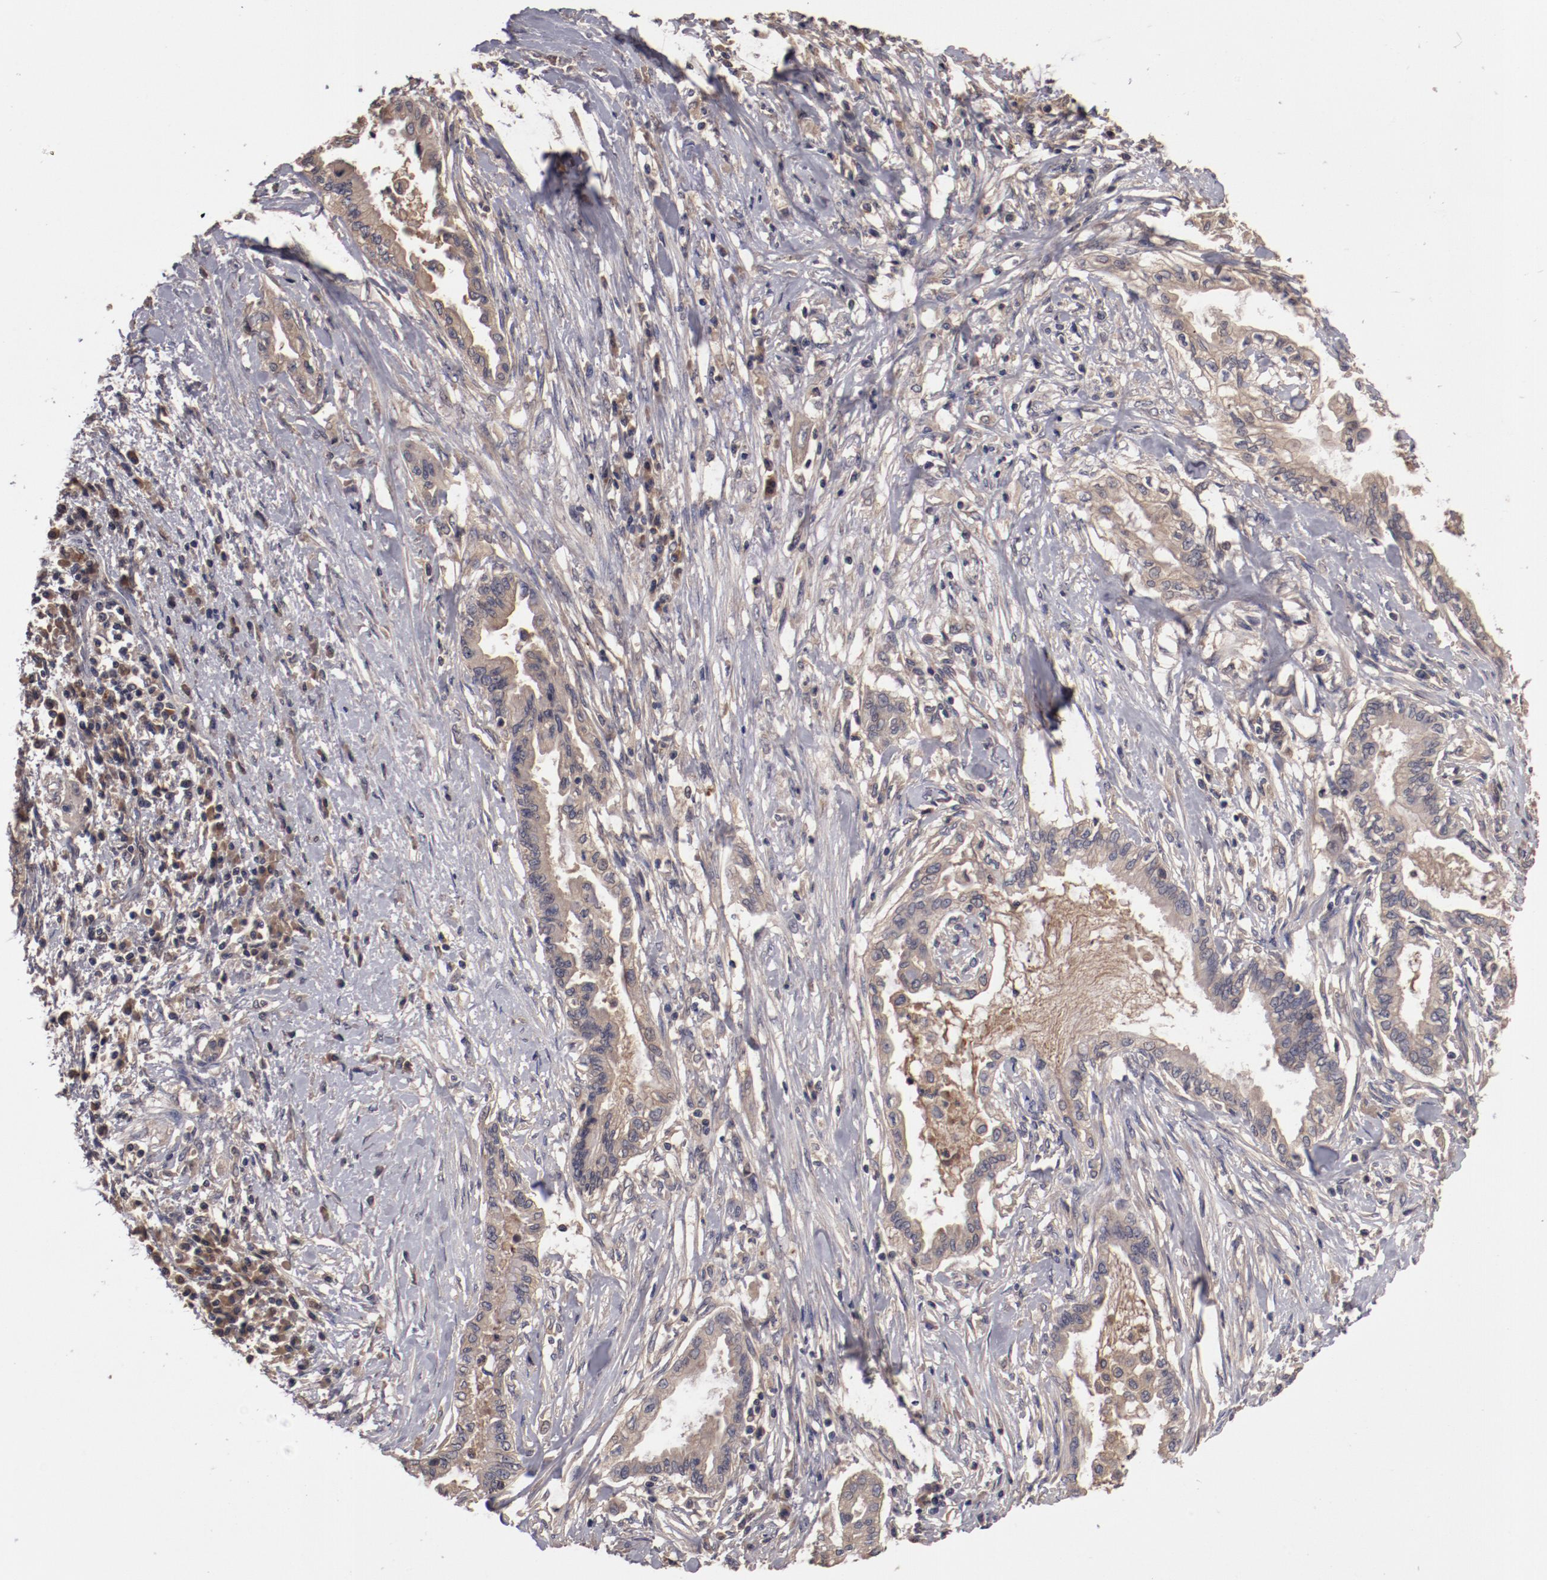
{"staining": {"intensity": "weak", "quantity": "25%-75%", "location": "cytoplasmic/membranous"}, "tissue": "pancreatic cancer", "cell_type": "Tumor cells", "image_type": "cancer", "snomed": [{"axis": "morphology", "description": "Adenocarcinoma, NOS"}, {"axis": "topography", "description": "Pancreas"}], "caption": "Immunohistochemistry (IHC) photomicrograph of pancreatic cancer stained for a protein (brown), which reveals low levels of weak cytoplasmic/membranous expression in approximately 25%-75% of tumor cells.", "gene": "CP", "patient": {"sex": "female", "age": 64}}